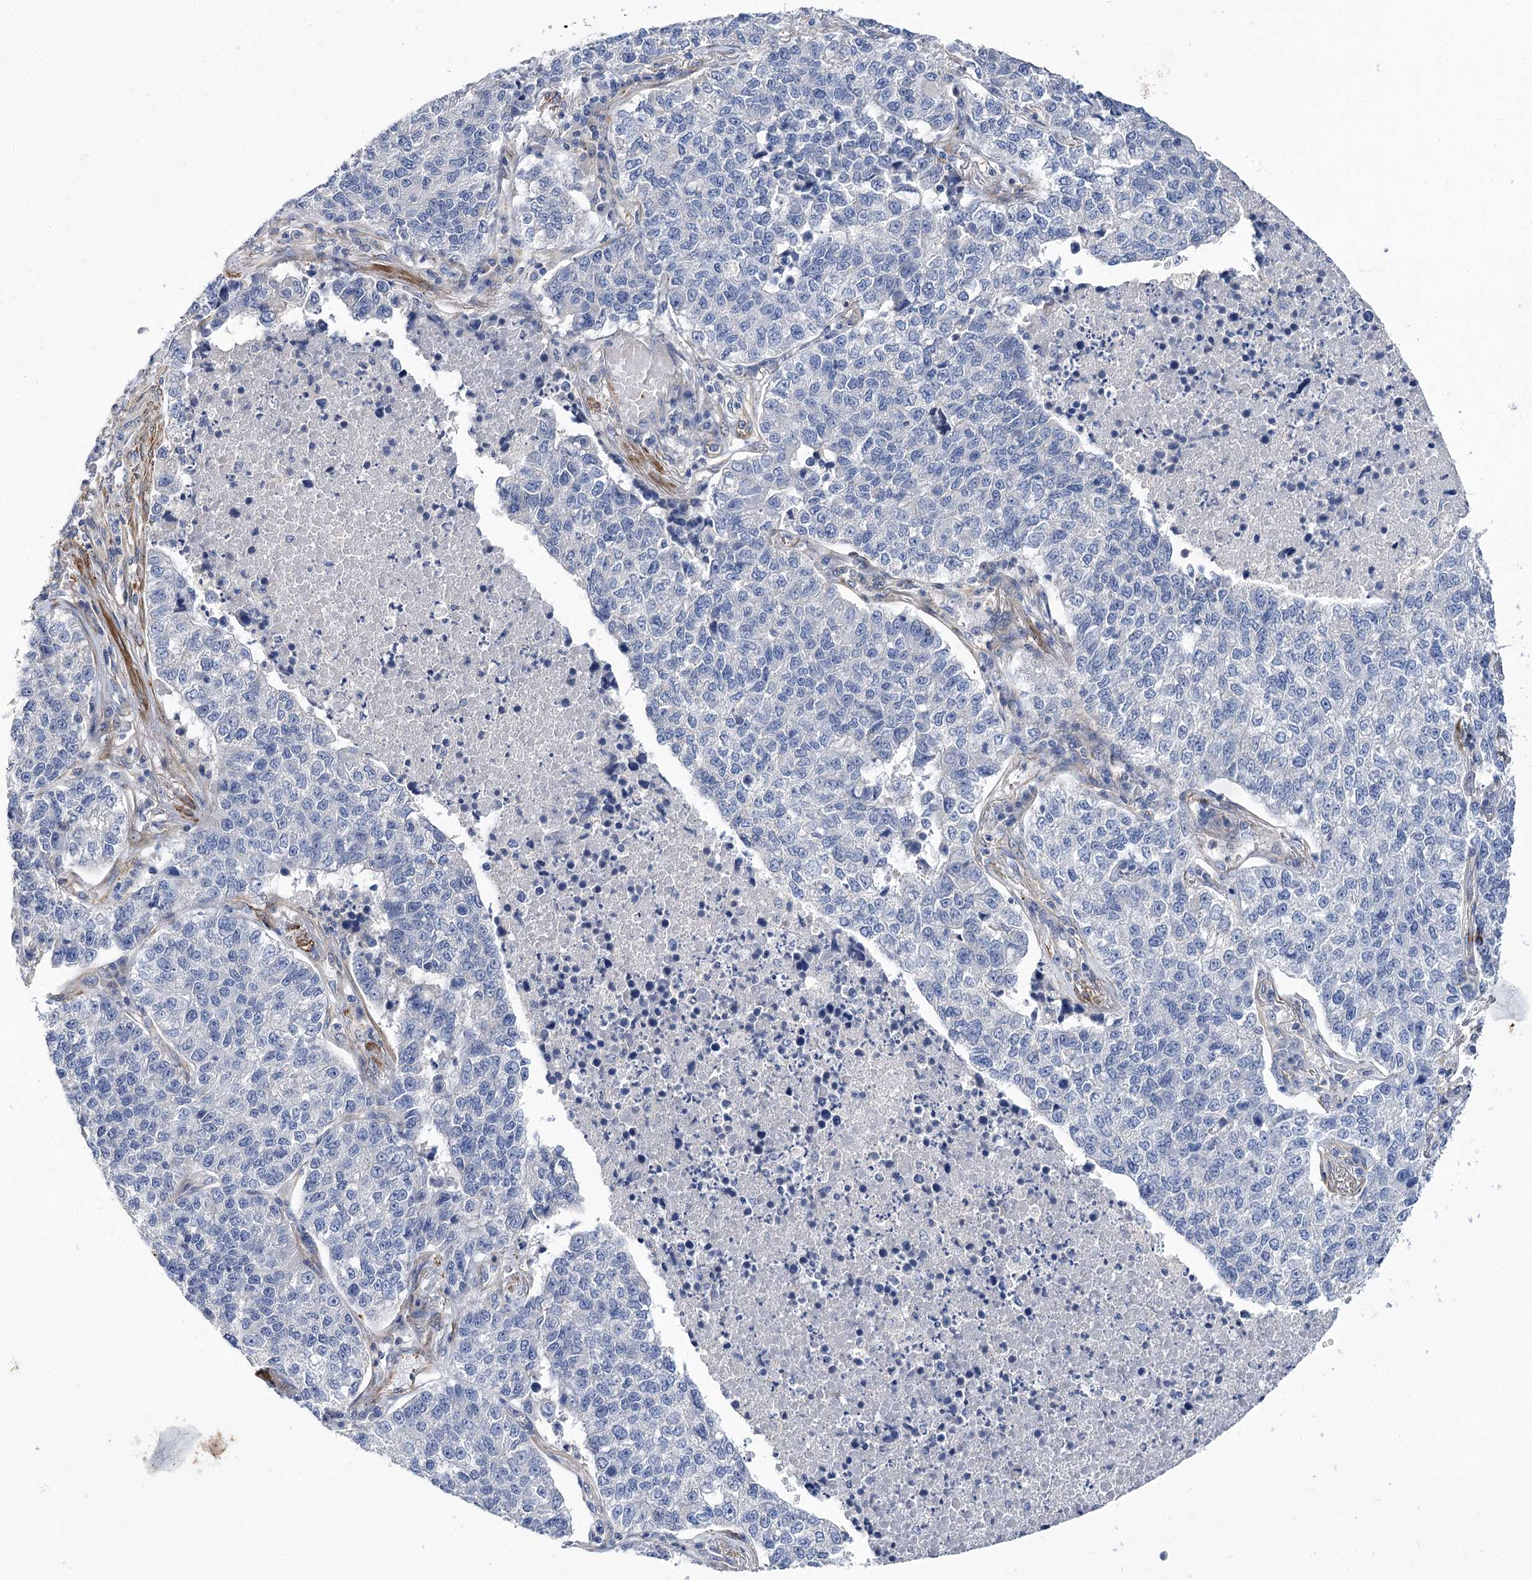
{"staining": {"intensity": "negative", "quantity": "none", "location": "none"}, "tissue": "lung cancer", "cell_type": "Tumor cells", "image_type": "cancer", "snomed": [{"axis": "morphology", "description": "Adenocarcinoma, NOS"}, {"axis": "topography", "description": "Lung"}], "caption": "Immunohistochemistry (IHC) of human lung adenocarcinoma demonstrates no positivity in tumor cells.", "gene": "RDH16", "patient": {"sex": "male", "age": 49}}